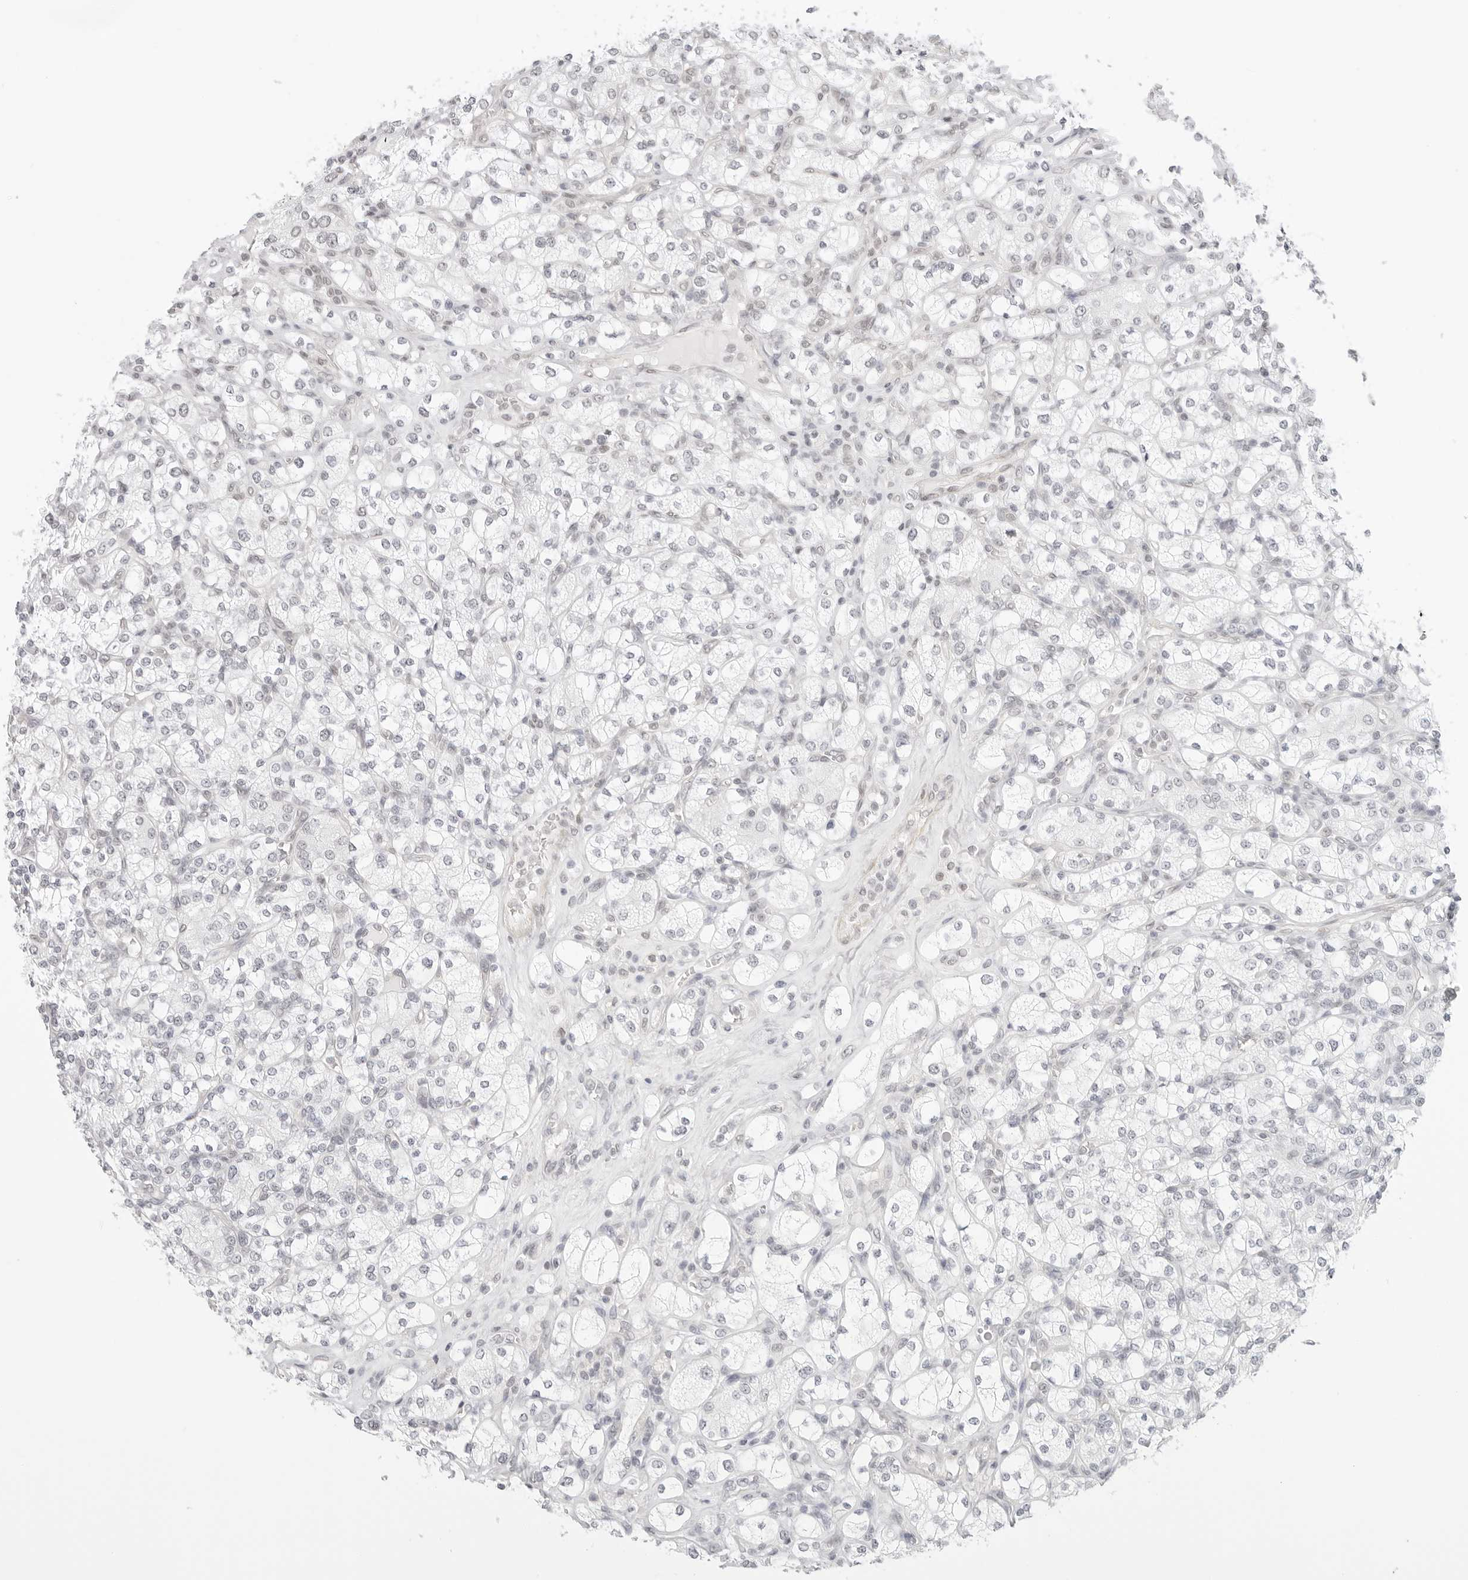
{"staining": {"intensity": "negative", "quantity": "none", "location": "none"}, "tissue": "renal cancer", "cell_type": "Tumor cells", "image_type": "cancer", "snomed": [{"axis": "morphology", "description": "Adenocarcinoma, NOS"}, {"axis": "topography", "description": "Kidney"}], "caption": "Tumor cells are negative for brown protein staining in adenocarcinoma (renal).", "gene": "TCIM", "patient": {"sex": "male", "age": 77}}